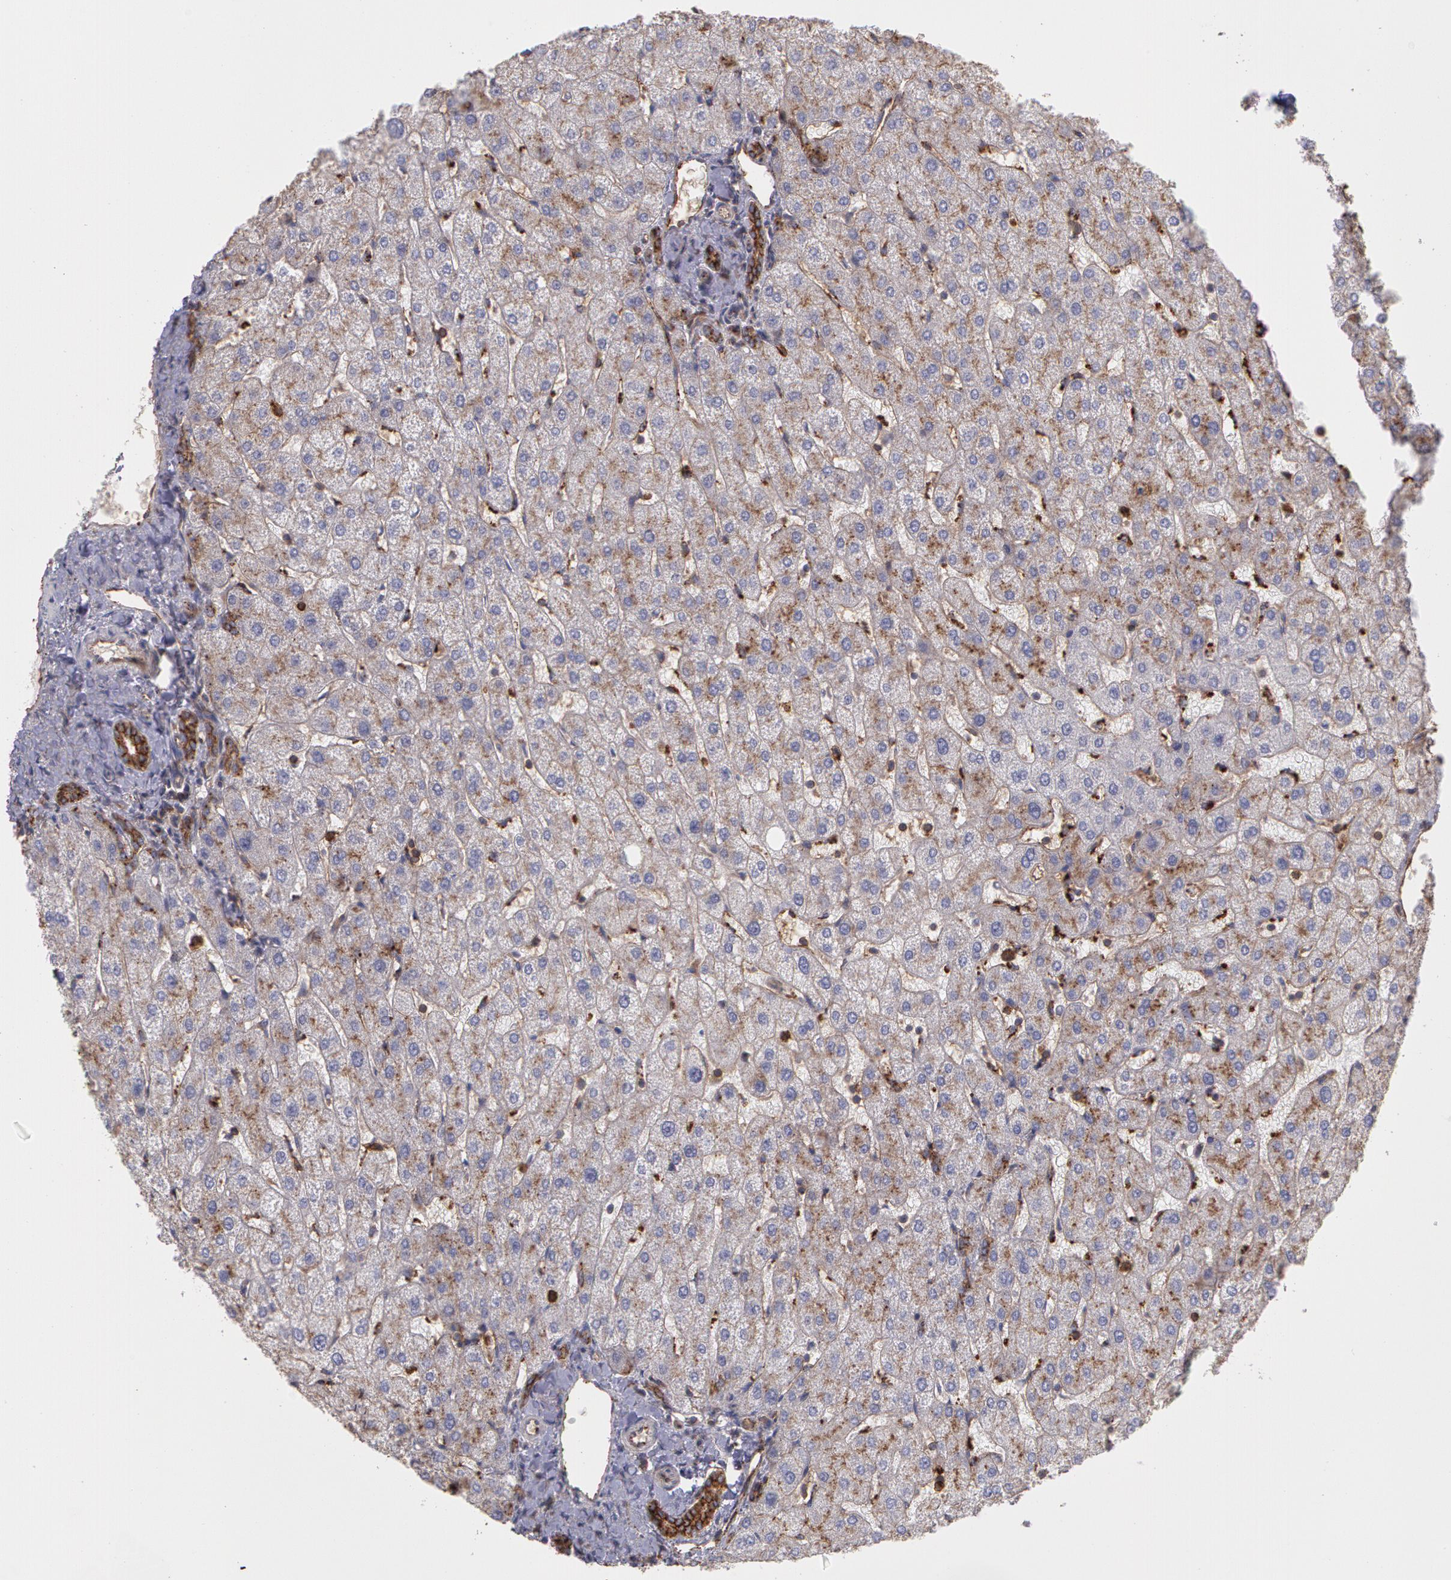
{"staining": {"intensity": "strong", "quantity": ">75%", "location": "cytoplasmic/membranous"}, "tissue": "liver", "cell_type": "Cholangiocytes", "image_type": "normal", "snomed": [{"axis": "morphology", "description": "Normal tissue, NOS"}, {"axis": "topography", "description": "Liver"}], "caption": "High-power microscopy captured an immunohistochemistry micrograph of unremarkable liver, revealing strong cytoplasmic/membranous staining in about >75% of cholangiocytes.", "gene": "FLOT2", "patient": {"sex": "male", "age": 67}}